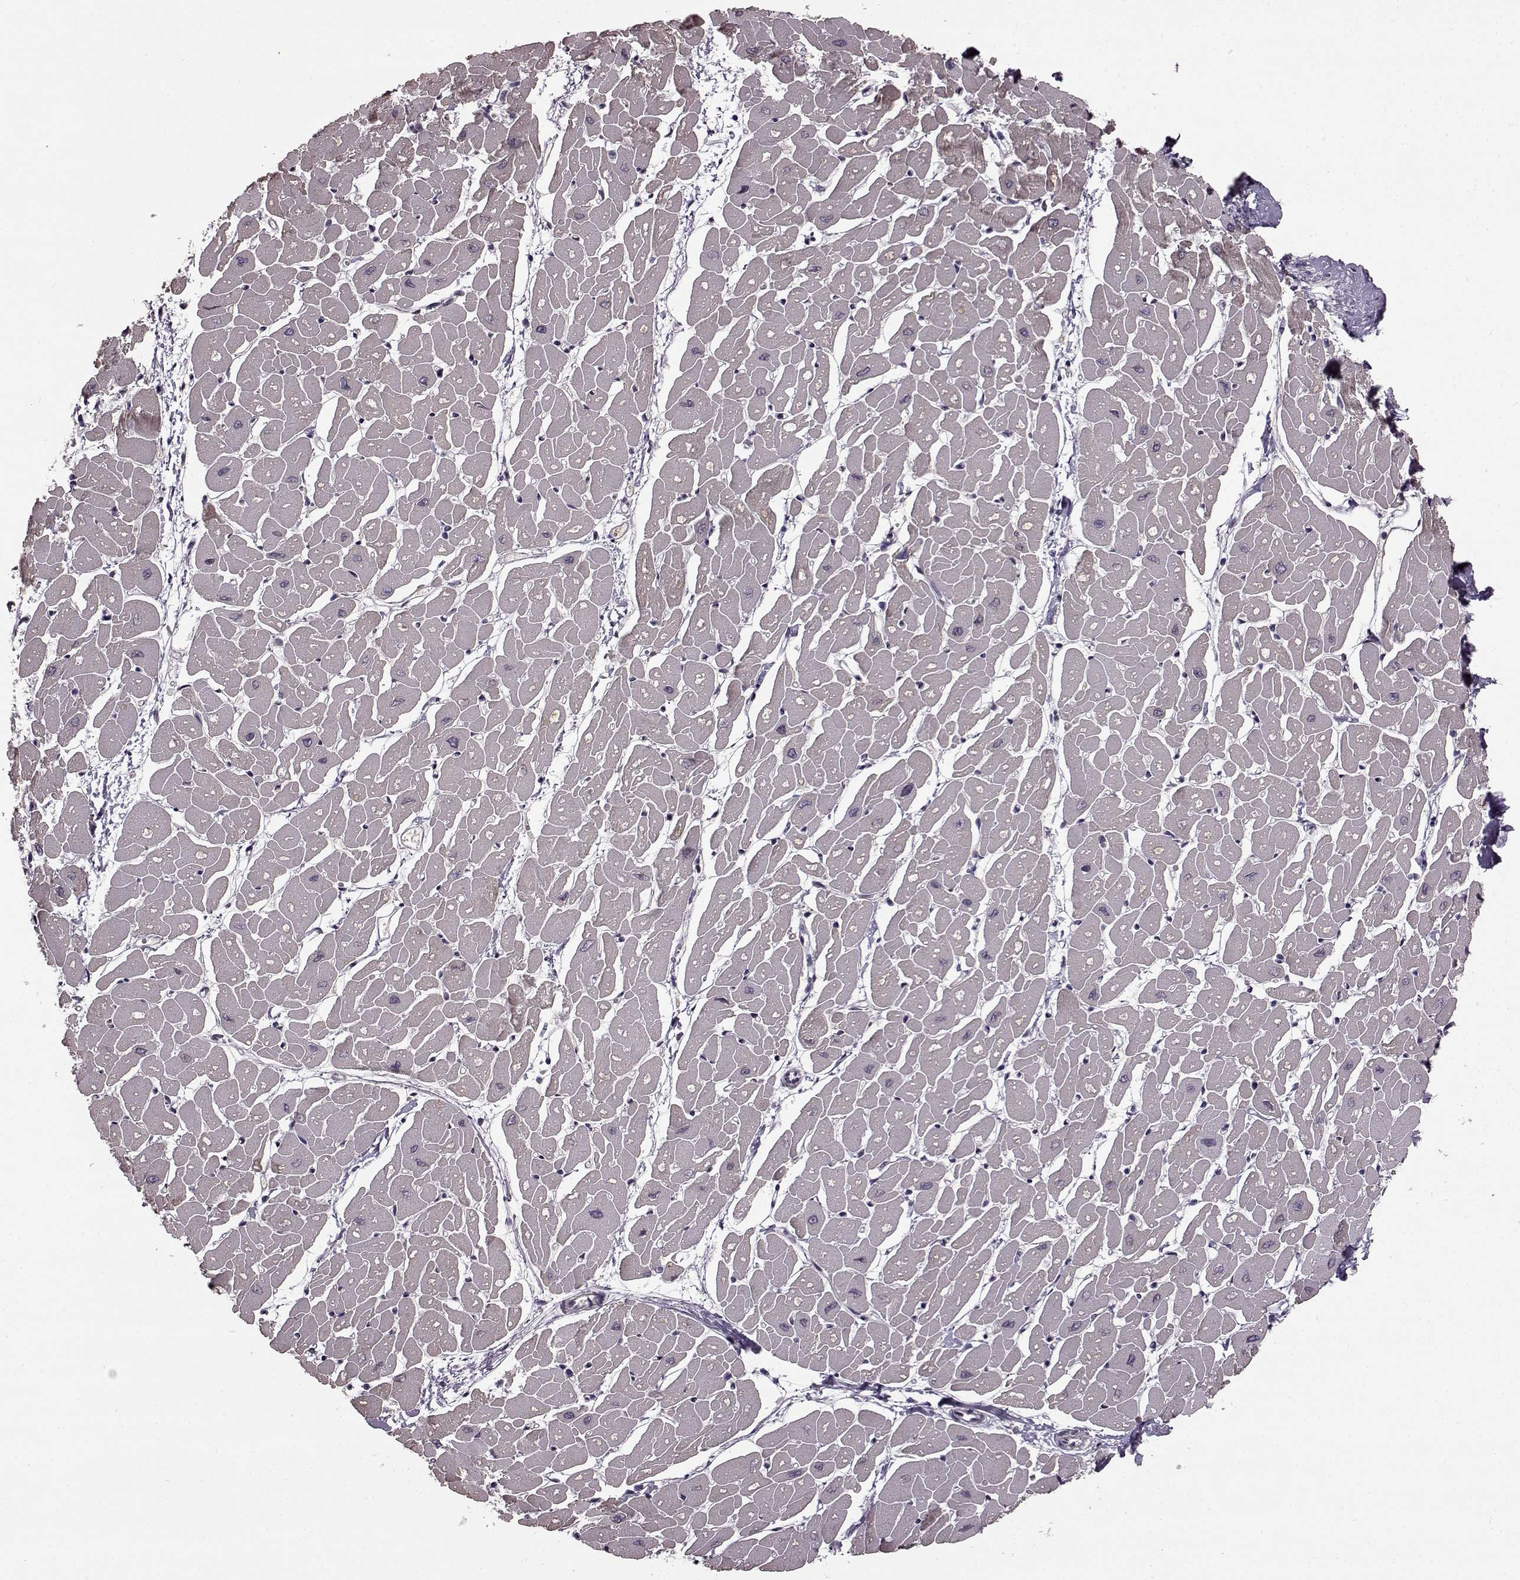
{"staining": {"intensity": "moderate", "quantity": "25%-75%", "location": "cytoplasmic/membranous"}, "tissue": "heart muscle", "cell_type": "Cardiomyocytes", "image_type": "normal", "snomed": [{"axis": "morphology", "description": "Normal tissue, NOS"}, {"axis": "topography", "description": "Heart"}], "caption": "Immunohistochemistry (IHC) (DAB) staining of benign heart muscle demonstrates moderate cytoplasmic/membranous protein positivity in about 25%-75% of cardiomyocytes. The protein is stained brown, and the nuclei are stained in blue (DAB (3,3'-diaminobenzidine) IHC with brightfield microscopy, high magnification).", "gene": "STX1A", "patient": {"sex": "male", "age": 57}}